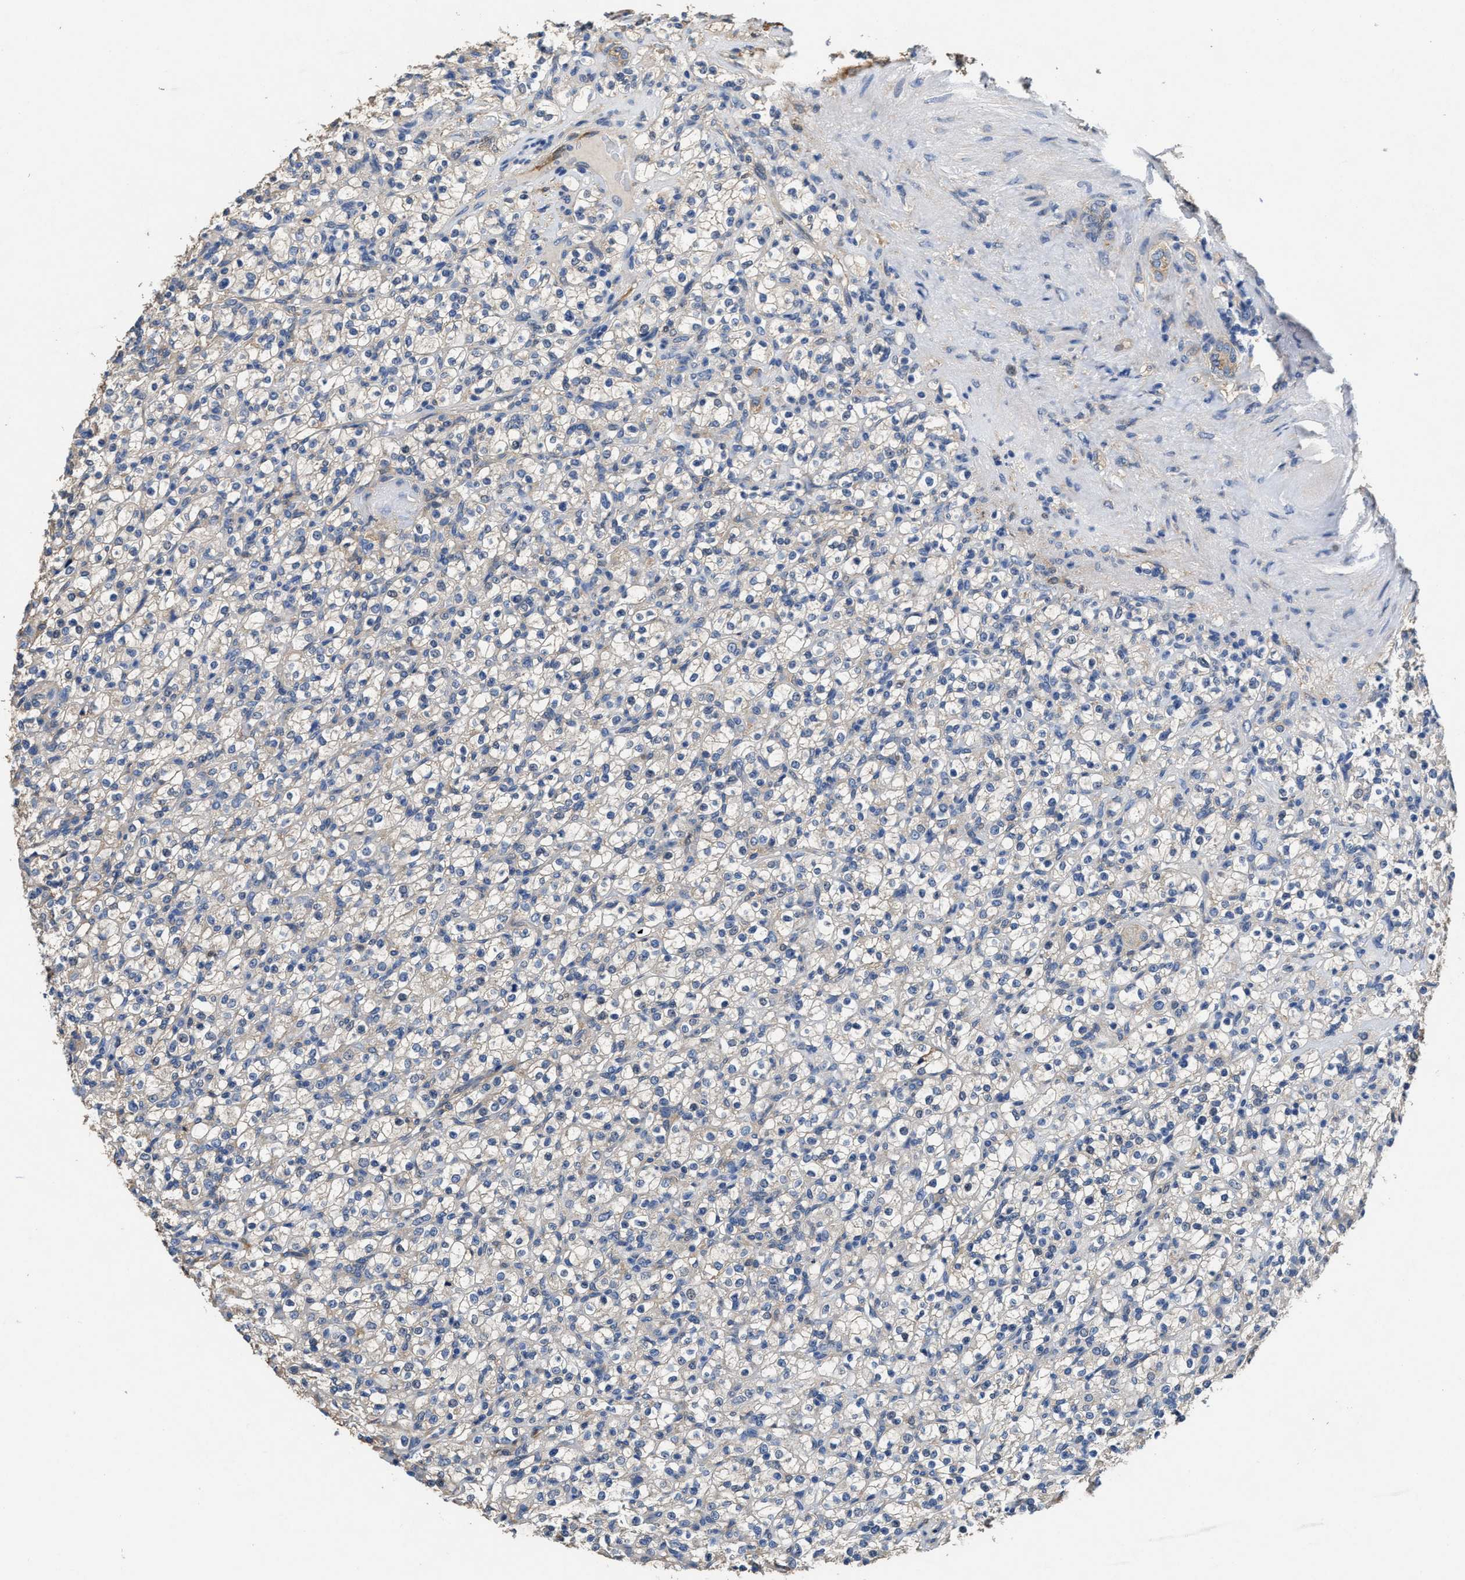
{"staining": {"intensity": "negative", "quantity": "none", "location": "none"}, "tissue": "renal cancer", "cell_type": "Tumor cells", "image_type": "cancer", "snomed": [{"axis": "morphology", "description": "Normal tissue, NOS"}, {"axis": "morphology", "description": "Adenocarcinoma, NOS"}, {"axis": "topography", "description": "Kidney"}], "caption": "High magnification brightfield microscopy of renal adenocarcinoma stained with DAB (3,3'-diaminobenzidine) (brown) and counterstained with hematoxylin (blue): tumor cells show no significant expression.", "gene": "PEG10", "patient": {"sex": "female", "age": 72}}